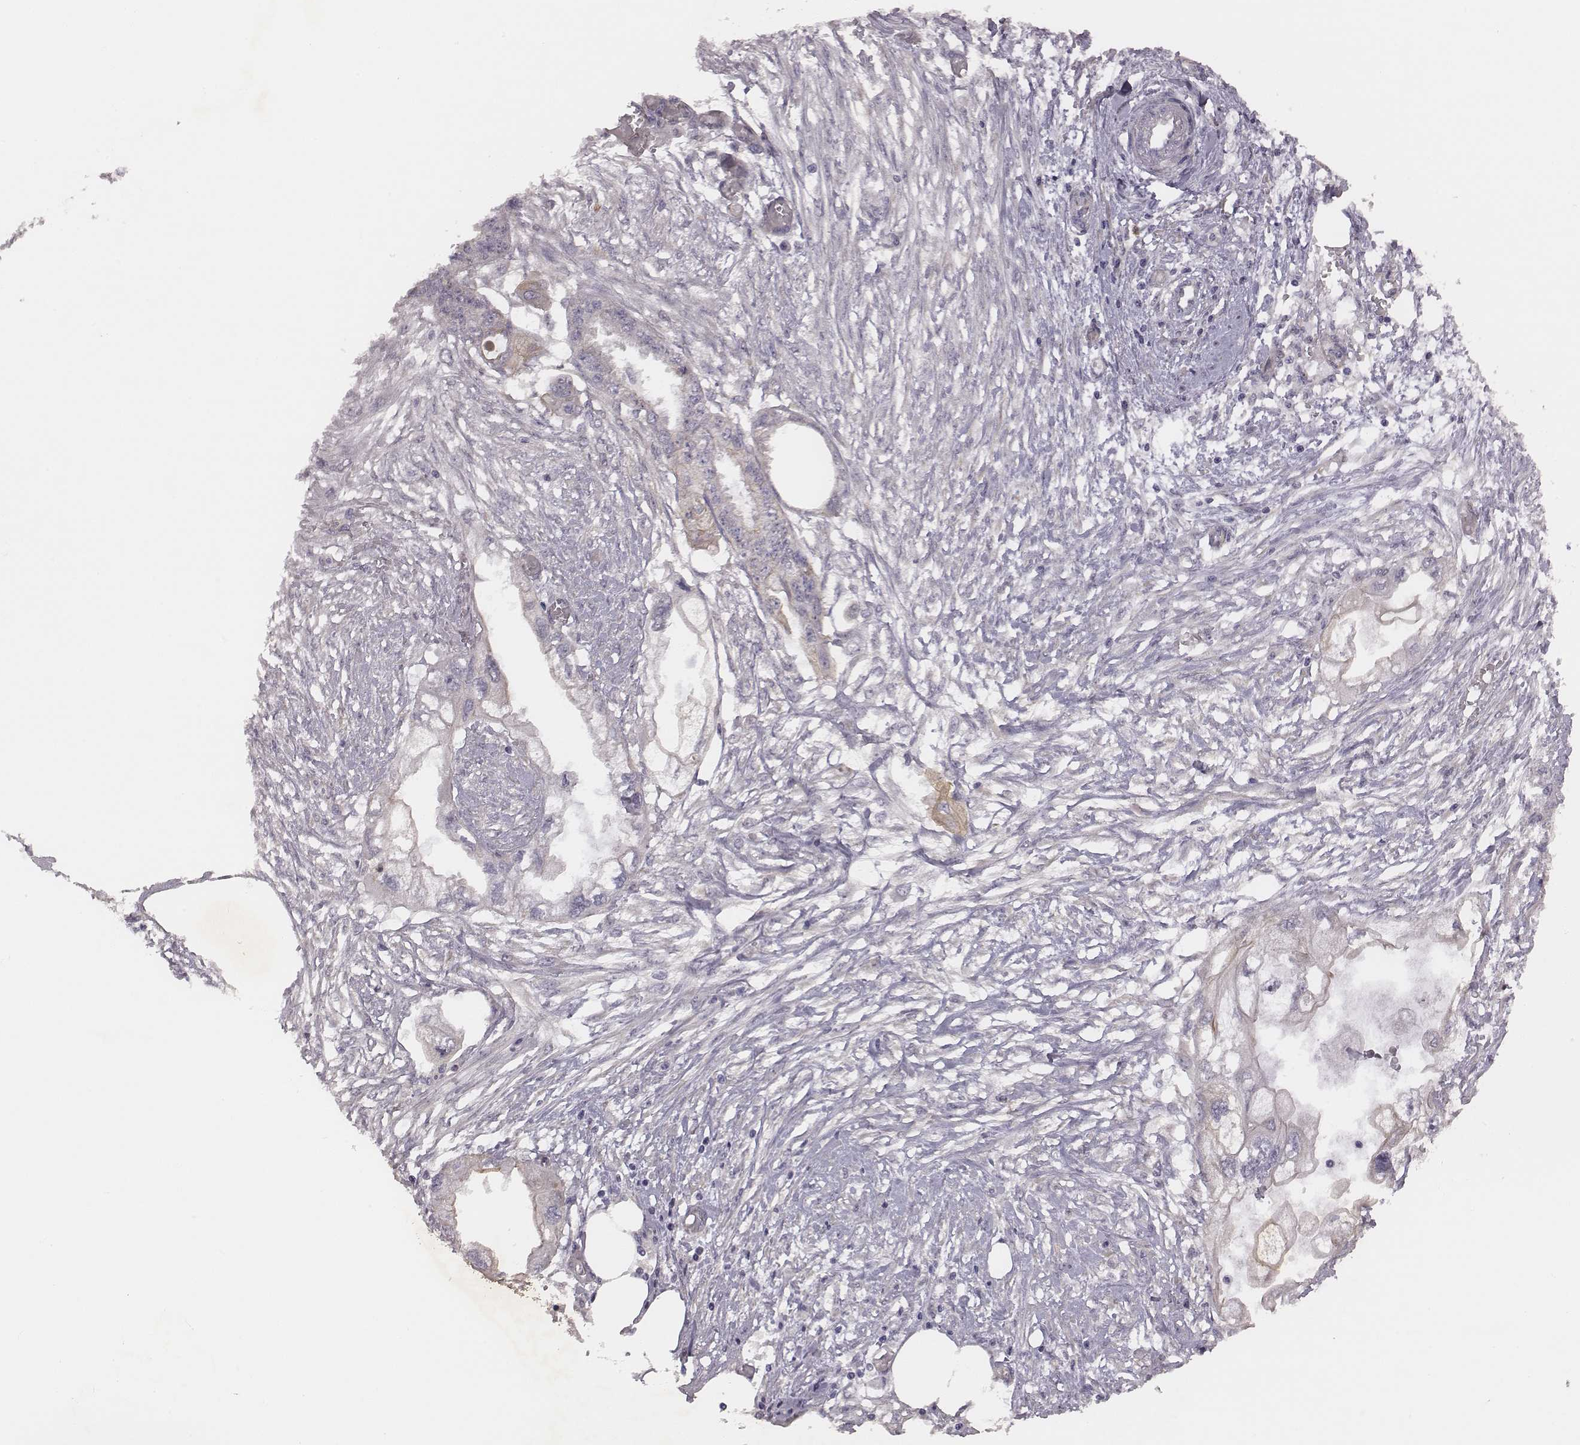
{"staining": {"intensity": "weak", "quantity": "<25%", "location": "cytoplasmic/membranous"}, "tissue": "endometrial cancer", "cell_type": "Tumor cells", "image_type": "cancer", "snomed": [{"axis": "morphology", "description": "Adenocarcinoma, NOS"}, {"axis": "morphology", "description": "Adenocarcinoma, metastatic, NOS"}, {"axis": "topography", "description": "Adipose tissue"}, {"axis": "topography", "description": "Endometrium"}], "caption": "Tumor cells are negative for protein expression in human endometrial cancer. (DAB (3,3'-diaminobenzidine) immunohistochemistry, high magnification).", "gene": "SCARF1", "patient": {"sex": "female", "age": 67}}